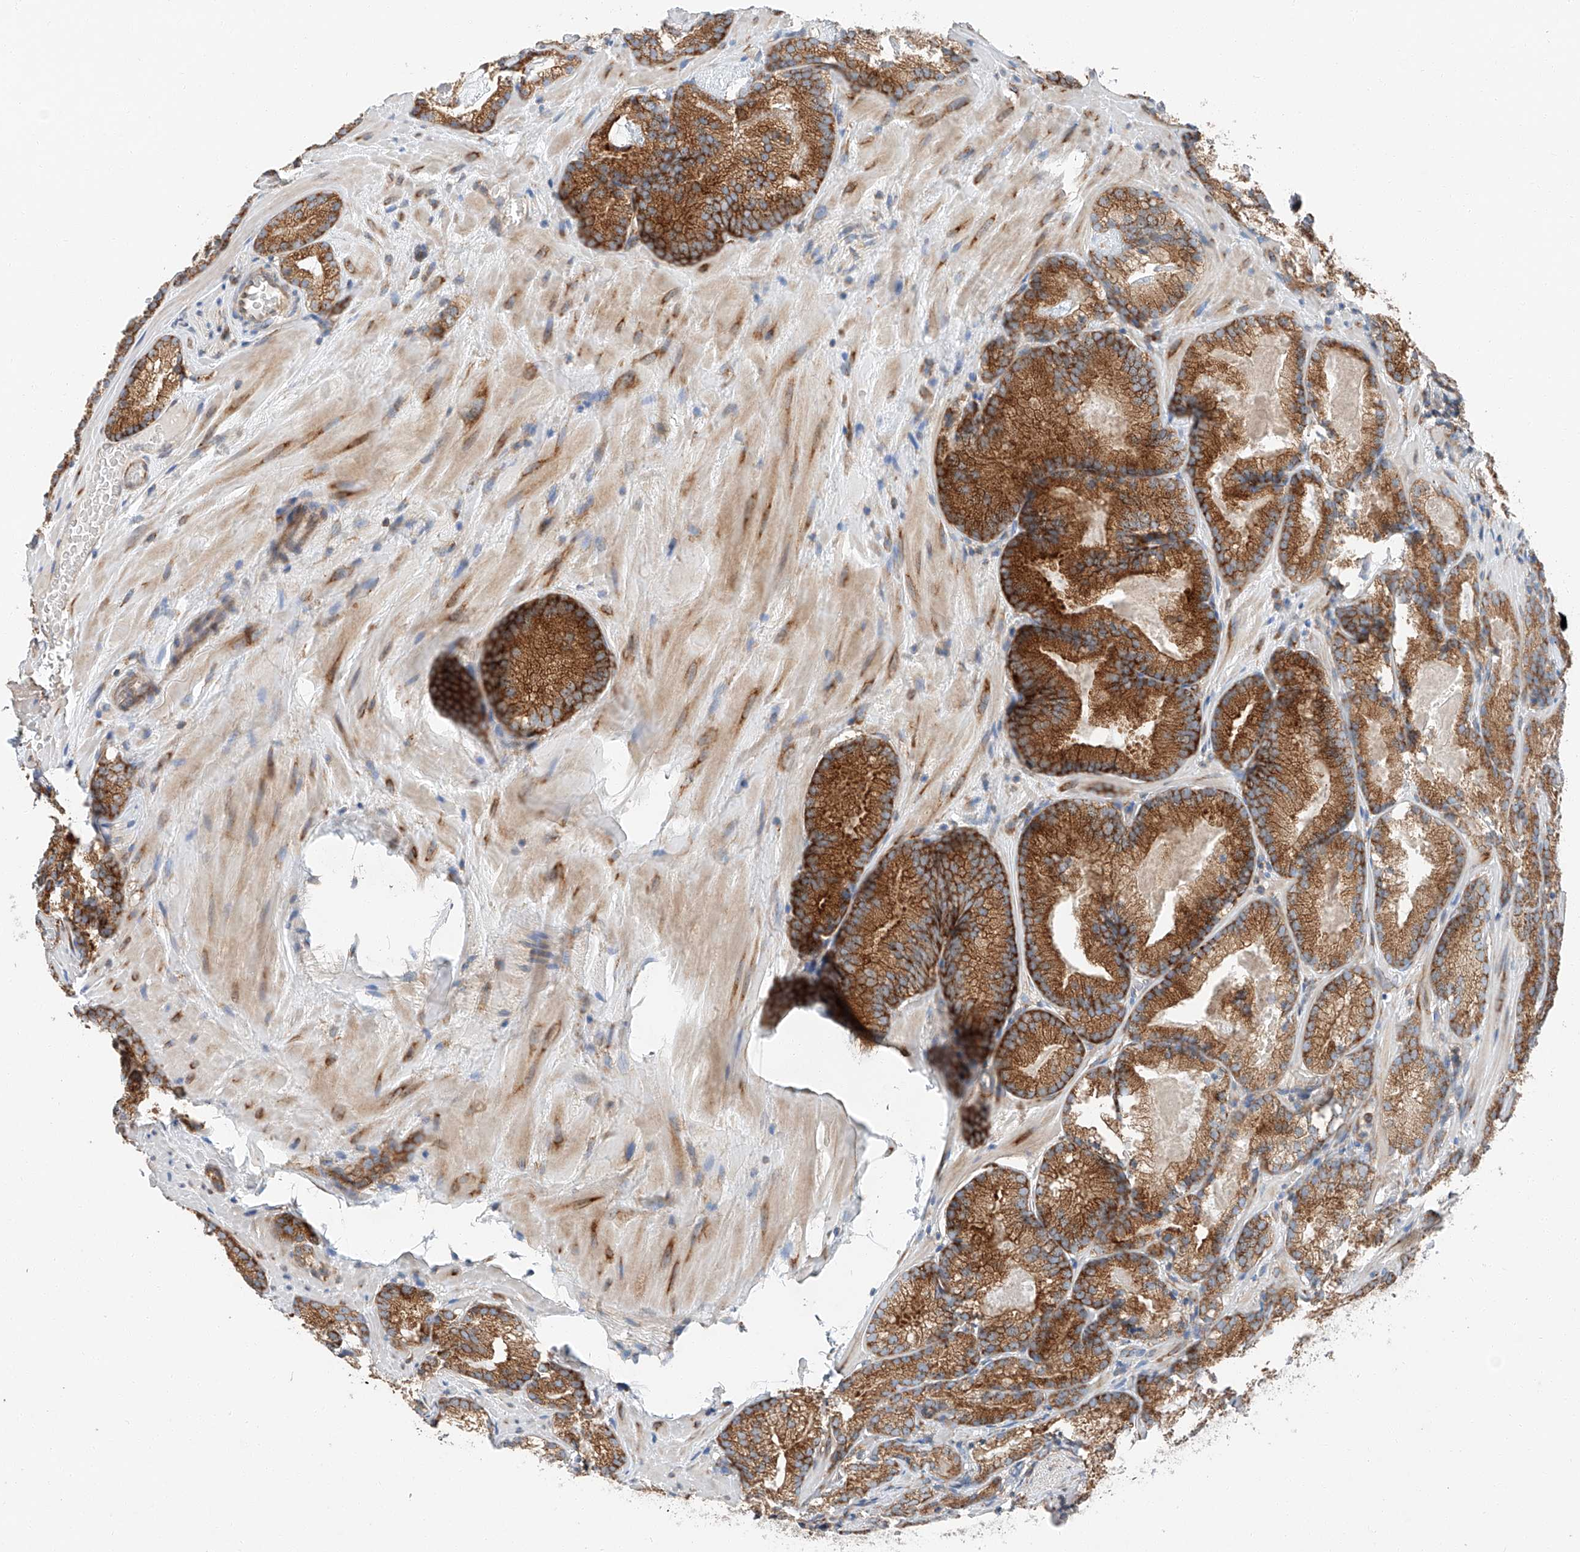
{"staining": {"intensity": "strong", "quantity": ">75%", "location": "cytoplasmic/membranous"}, "tissue": "prostate cancer", "cell_type": "Tumor cells", "image_type": "cancer", "snomed": [{"axis": "morphology", "description": "Adenocarcinoma, Low grade"}, {"axis": "topography", "description": "Prostate"}], "caption": "Protein staining shows strong cytoplasmic/membranous staining in approximately >75% of tumor cells in prostate cancer.", "gene": "ZC3H15", "patient": {"sex": "male", "age": 72}}